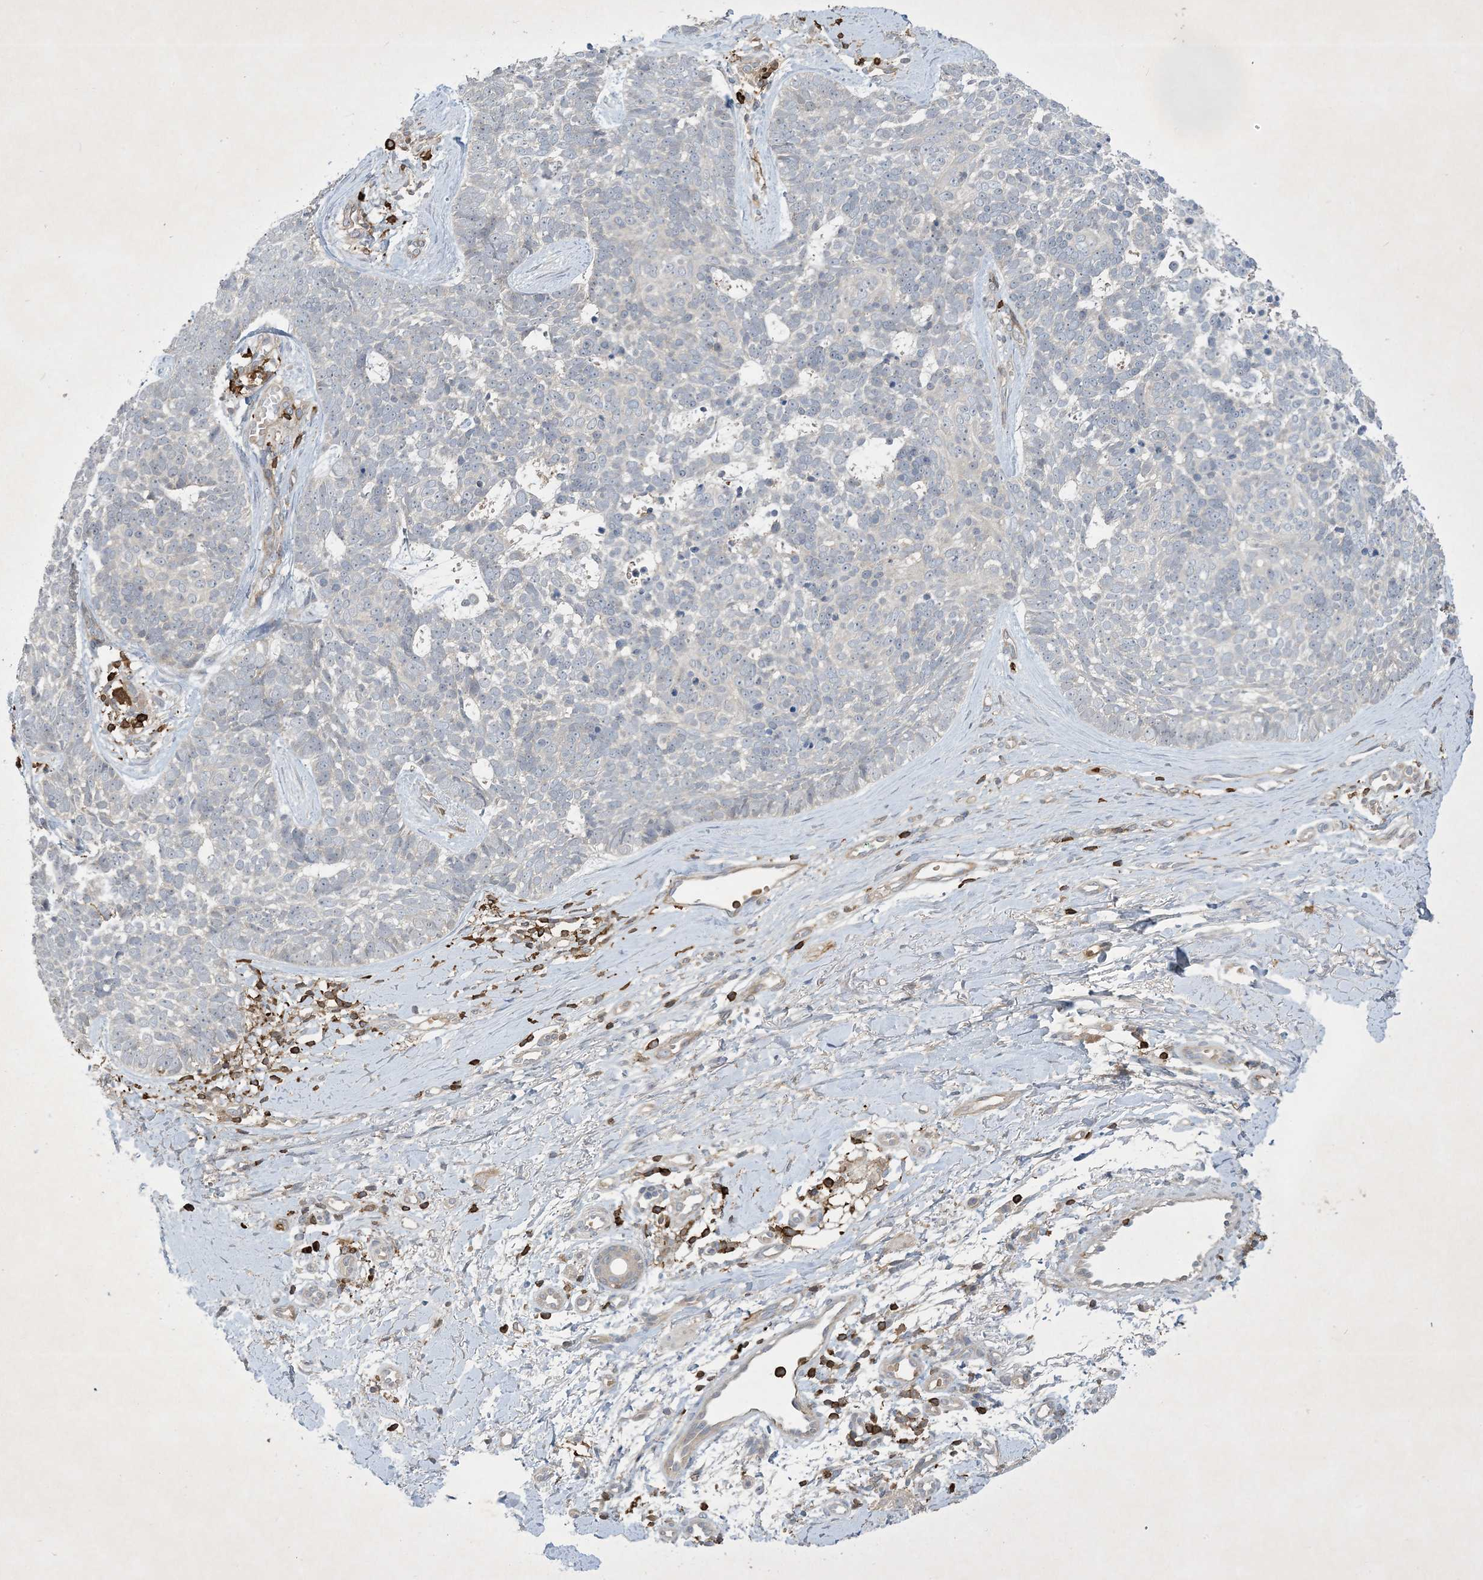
{"staining": {"intensity": "negative", "quantity": "none", "location": "none"}, "tissue": "skin cancer", "cell_type": "Tumor cells", "image_type": "cancer", "snomed": [{"axis": "morphology", "description": "Basal cell carcinoma"}, {"axis": "topography", "description": "Skin"}], "caption": "DAB immunohistochemical staining of human skin cancer (basal cell carcinoma) exhibits no significant expression in tumor cells.", "gene": "AK9", "patient": {"sex": "female", "age": 81}}